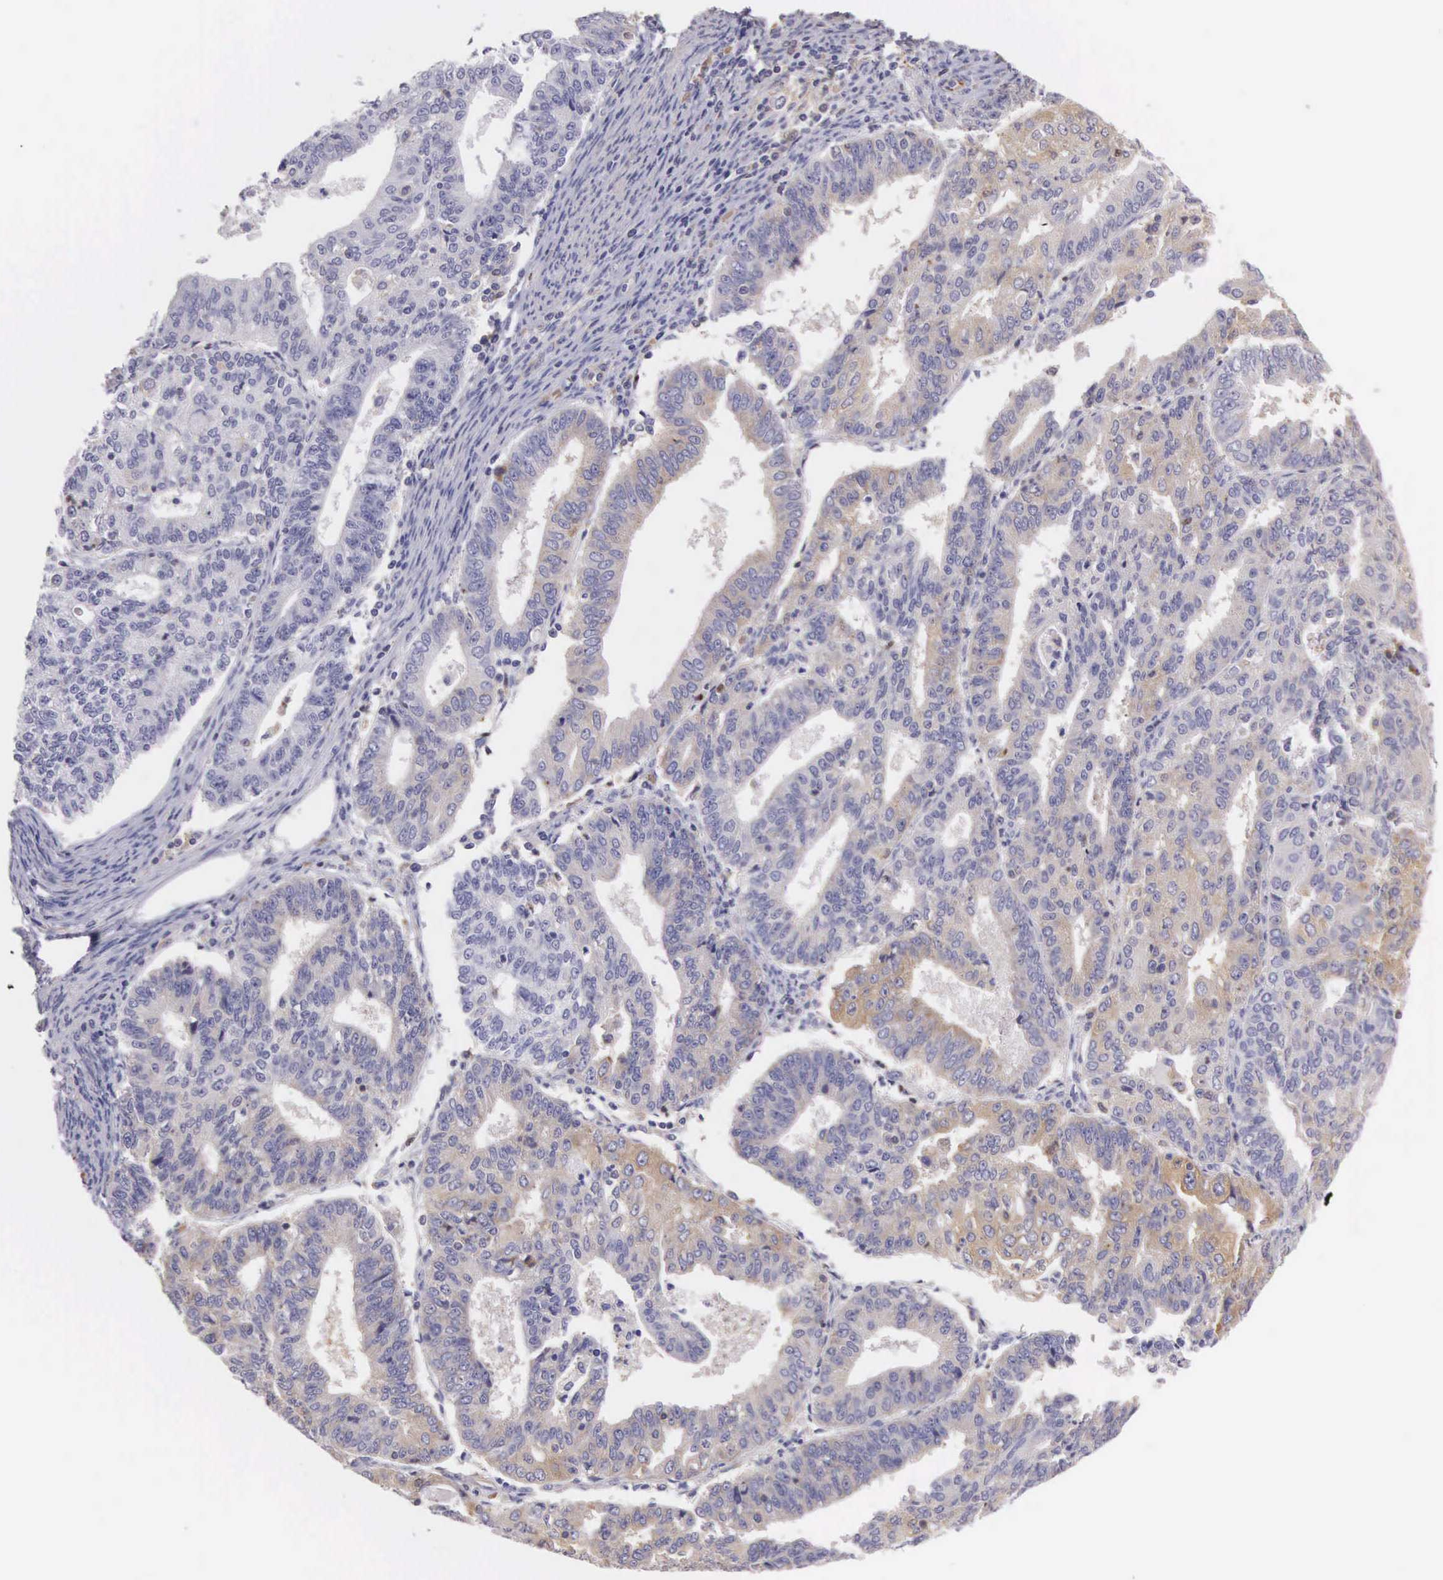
{"staining": {"intensity": "negative", "quantity": "none", "location": "none"}, "tissue": "endometrial cancer", "cell_type": "Tumor cells", "image_type": "cancer", "snomed": [{"axis": "morphology", "description": "Adenocarcinoma, NOS"}, {"axis": "topography", "description": "Endometrium"}], "caption": "This histopathology image is of endometrial cancer stained with immunohistochemistry to label a protein in brown with the nuclei are counter-stained blue. There is no expression in tumor cells.", "gene": "OSBPL3", "patient": {"sex": "female", "age": 56}}